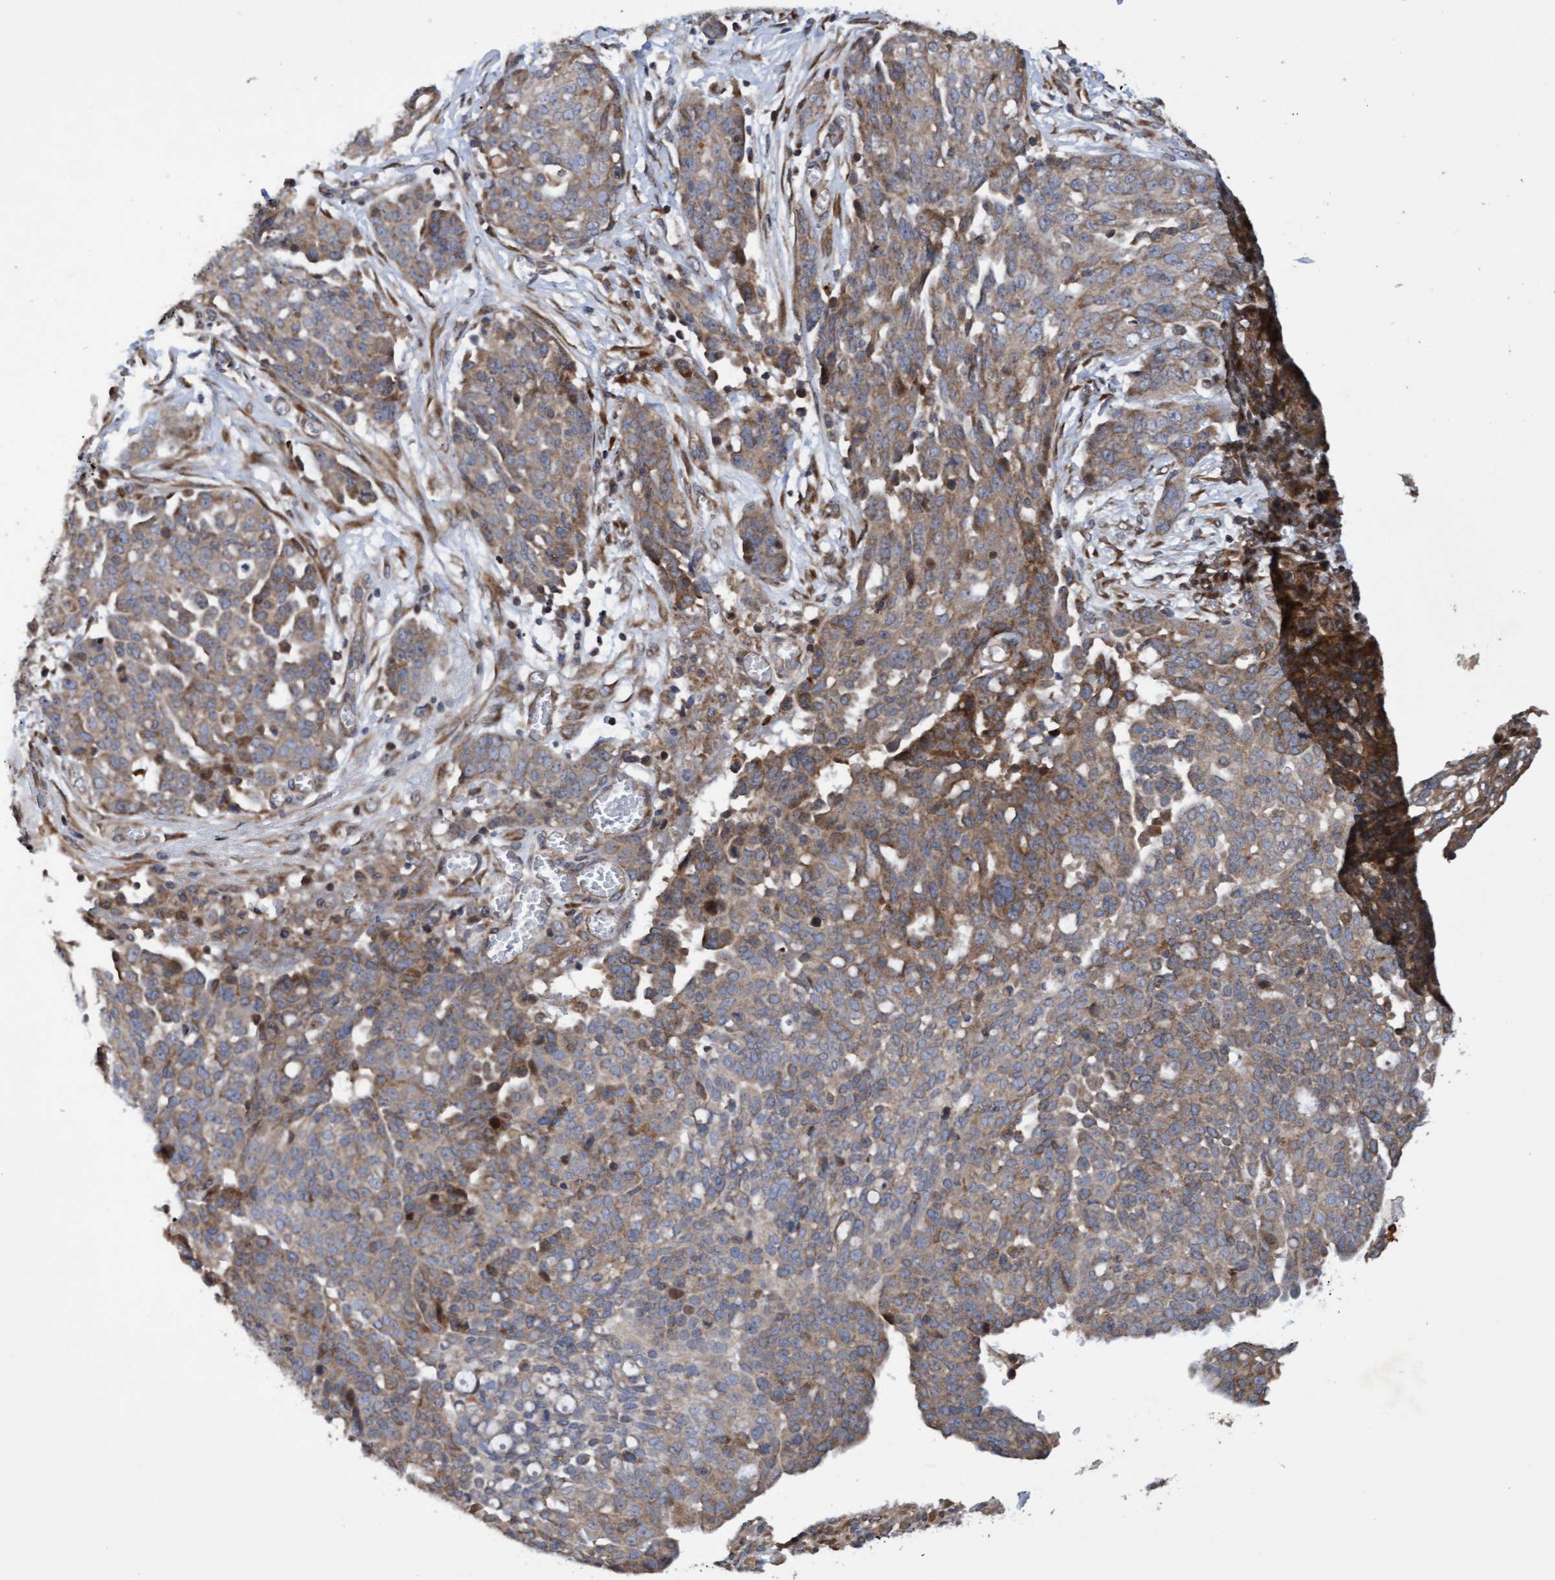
{"staining": {"intensity": "moderate", "quantity": ">75%", "location": "cytoplasmic/membranous"}, "tissue": "ovarian cancer", "cell_type": "Tumor cells", "image_type": "cancer", "snomed": [{"axis": "morphology", "description": "Cystadenocarcinoma, serous, NOS"}, {"axis": "topography", "description": "Soft tissue"}, {"axis": "topography", "description": "Ovary"}], "caption": "Immunohistochemistry image of human serous cystadenocarcinoma (ovarian) stained for a protein (brown), which exhibits medium levels of moderate cytoplasmic/membranous positivity in approximately >75% of tumor cells.", "gene": "ELP5", "patient": {"sex": "female", "age": 57}}